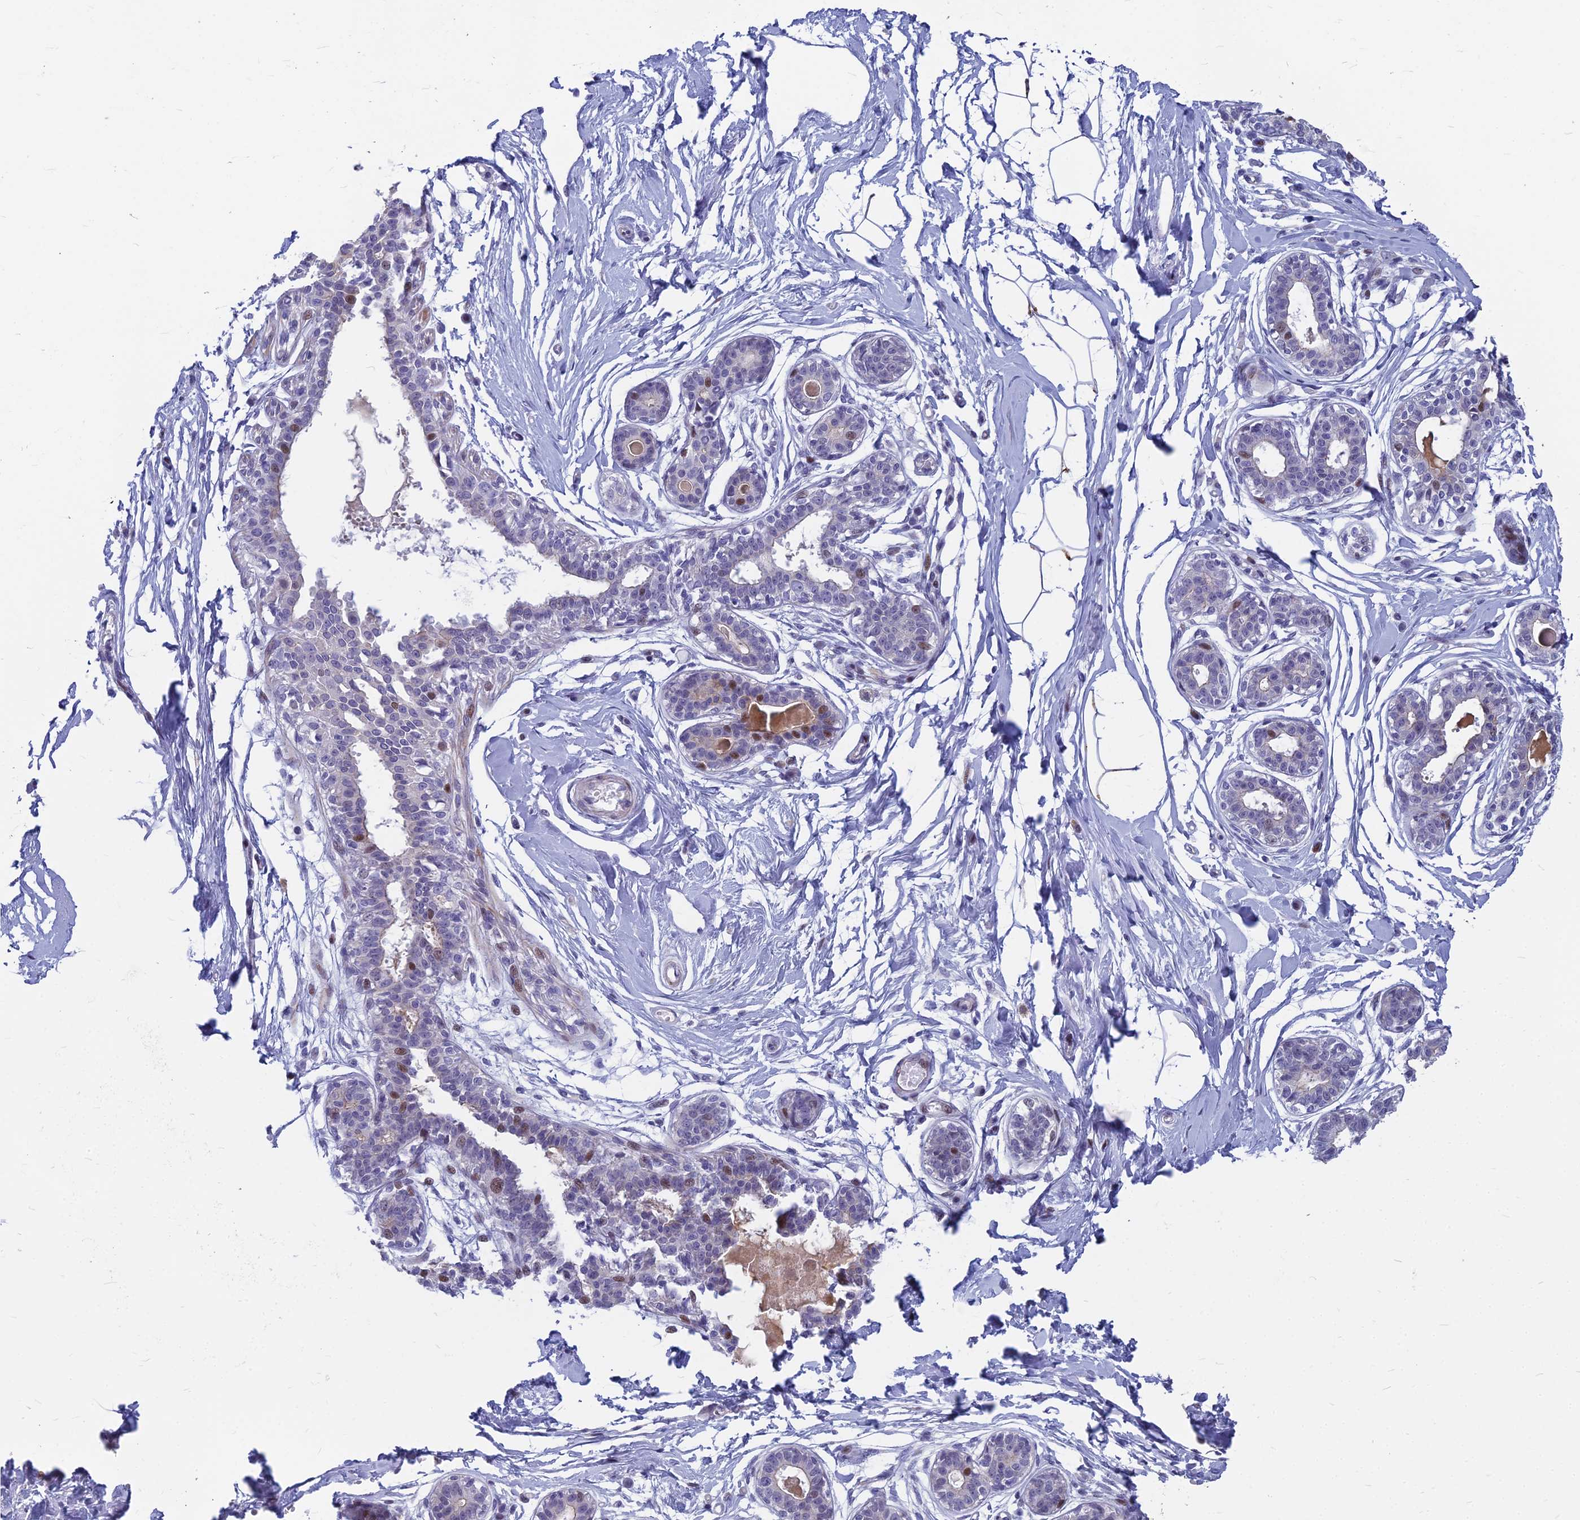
{"staining": {"intensity": "moderate", "quantity": "<25%", "location": "nuclear"}, "tissue": "breast", "cell_type": "Adipocytes", "image_type": "normal", "snomed": [{"axis": "morphology", "description": "Normal tissue, NOS"}, {"axis": "topography", "description": "Breast"}], "caption": "IHC micrograph of normal human breast stained for a protein (brown), which exhibits low levels of moderate nuclear positivity in approximately <25% of adipocytes.", "gene": "MYBPC2", "patient": {"sex": "female", "age": 45}}